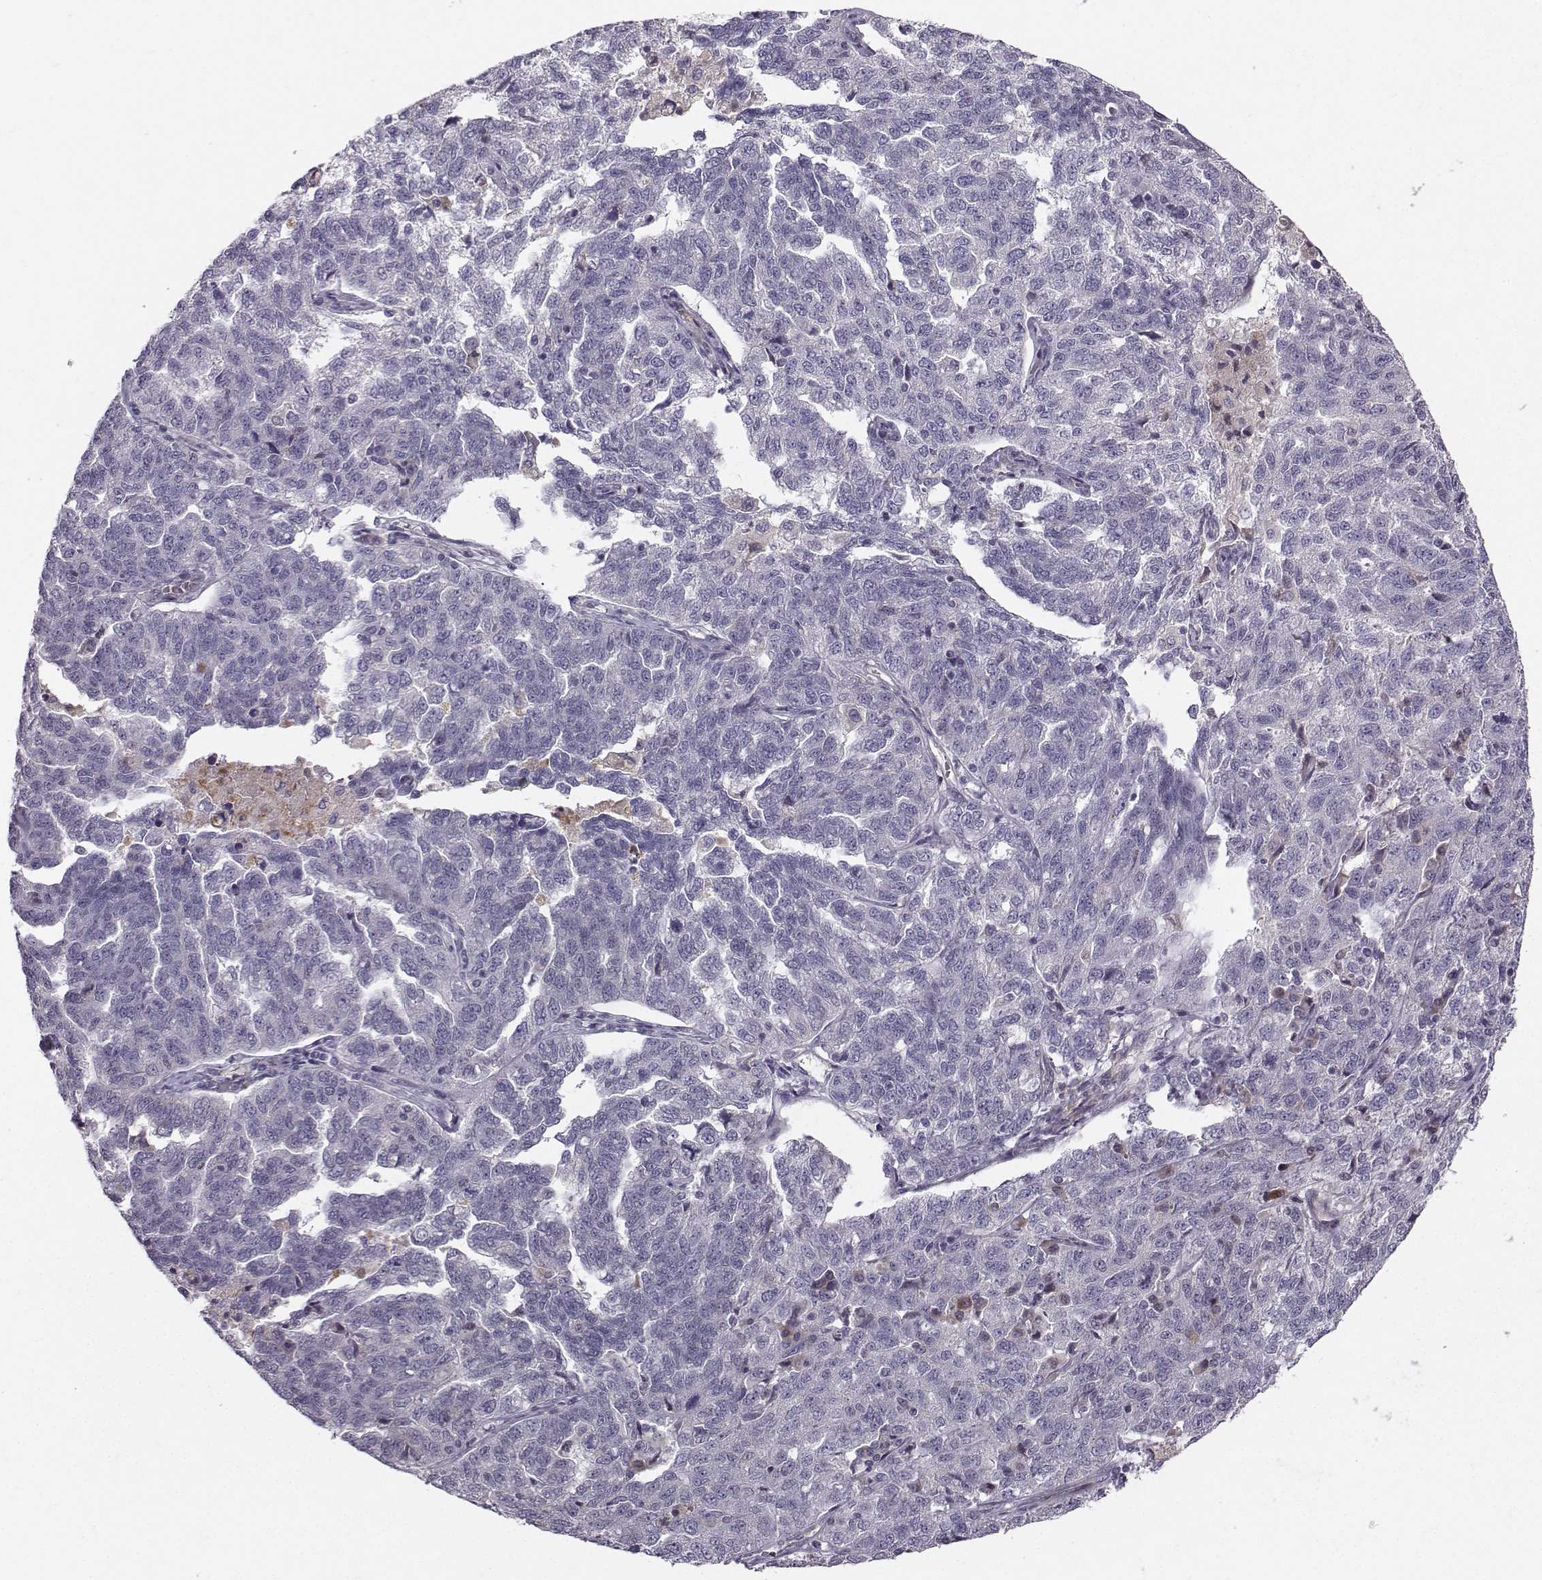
{"staining": {"intensity": "negative", "quantity": "none", "location": "none"}, "tissue": "ovarian cancer", "cell_type": "Tumor cells", "image_type": "cancer", "snomed": [{"axis": "morphology", "description": "Cystadenocarcinoma, serous, NOS"}, {"axis": "topography", "description": "Ovary"}], "caption": "Immunohistochemistry of human ovarian serous cystadenocarcinoma reveals no expression in tumor cells.", "gene": "OPRD1", "patient": {"sex": "female", "age": 71}}